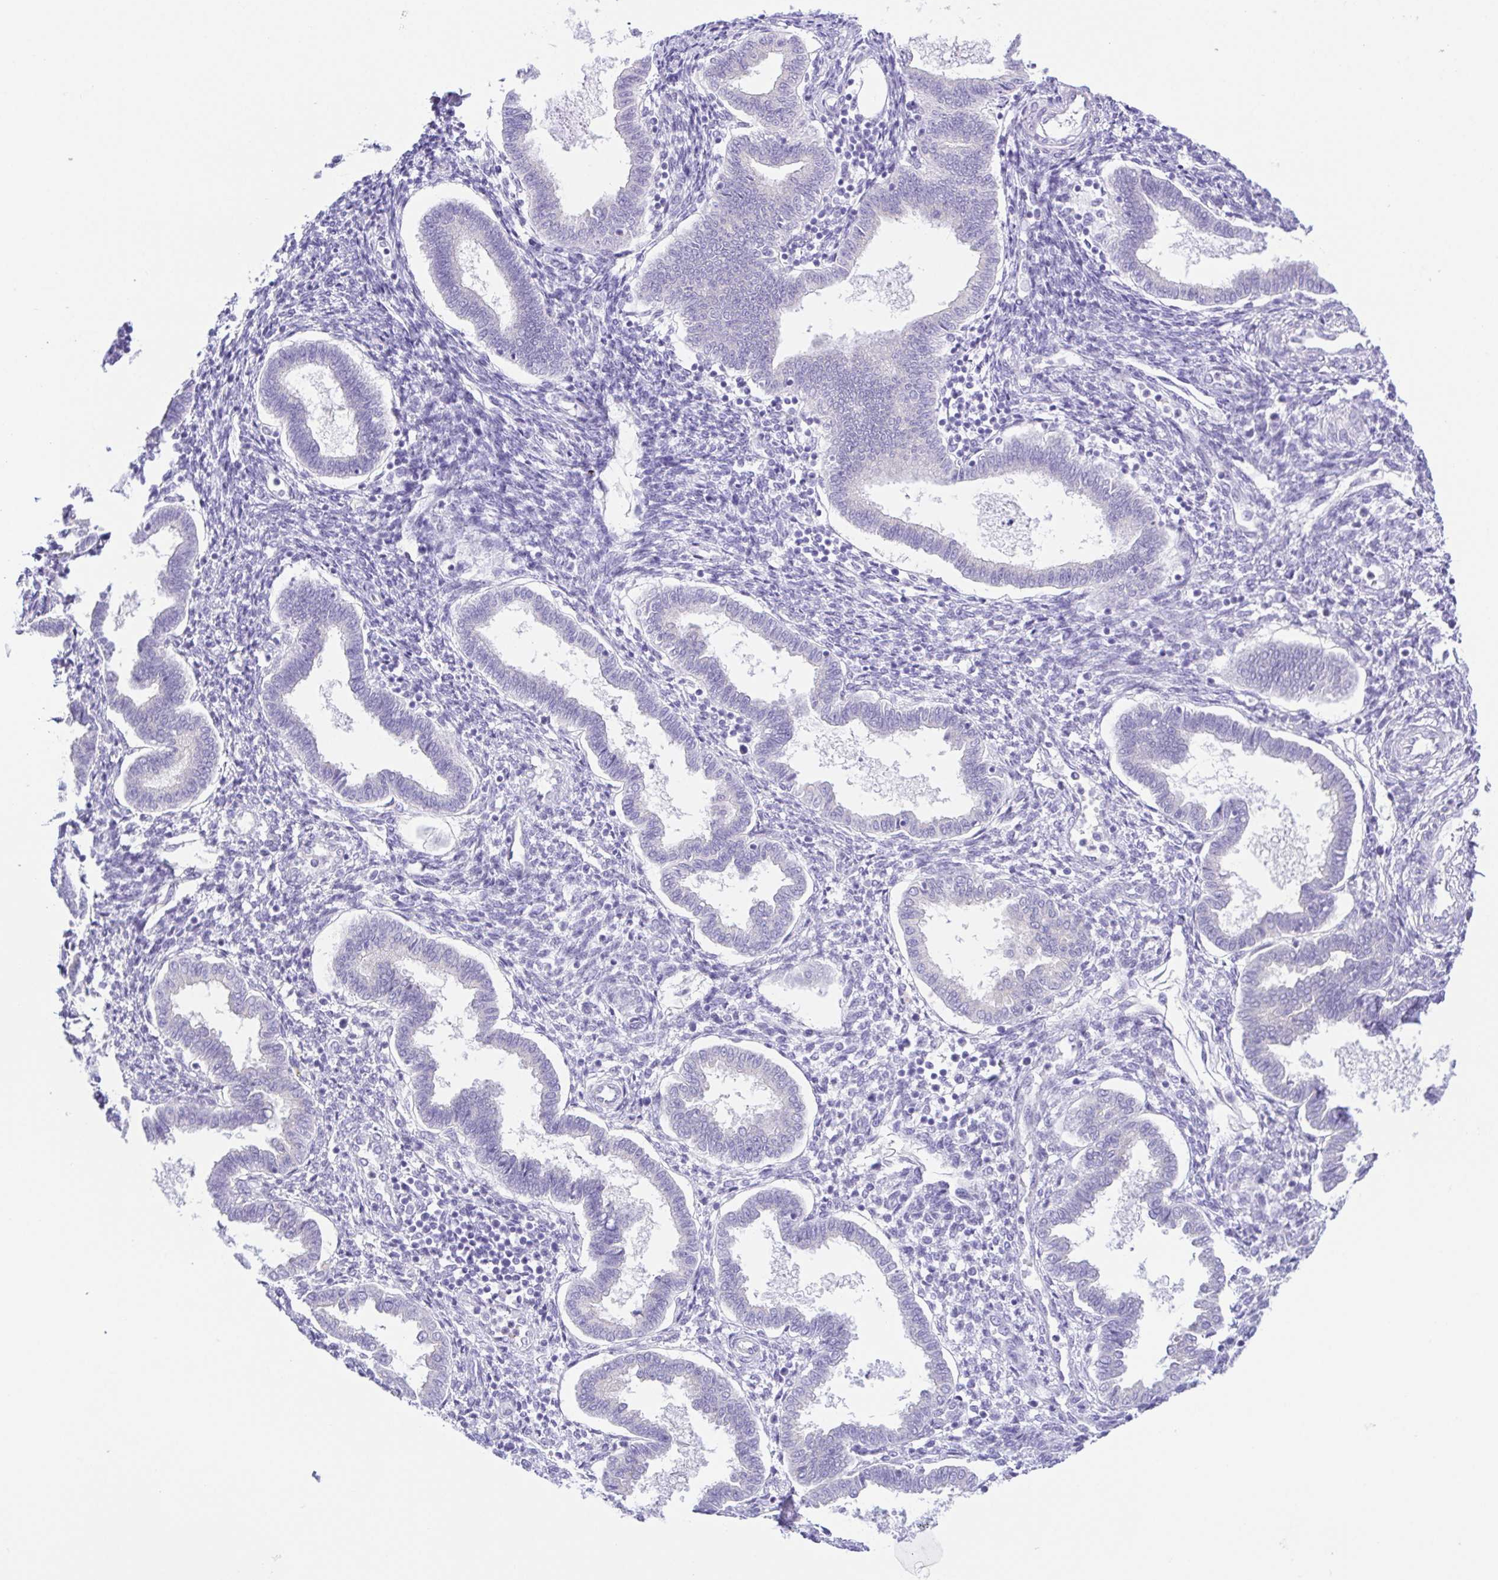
{"staining": {"intensity": "negative", "quantity": "none", "location": "none"}, "tissue": "endometrium", "cell_type": "Cells in endometrial stroma", "image_type": "normal", "snomed": [{"axis": "morphology", "description": "Normal tissue, NOS"}, {"axis": "topography", "description": "Endometrium"}], "caption": "Protein analysis of benign endometrium displays no significant staining in cells in endometrial stroma.", "gene": "KRTDAP", "patient": {"sex": "female", "age": 24}}